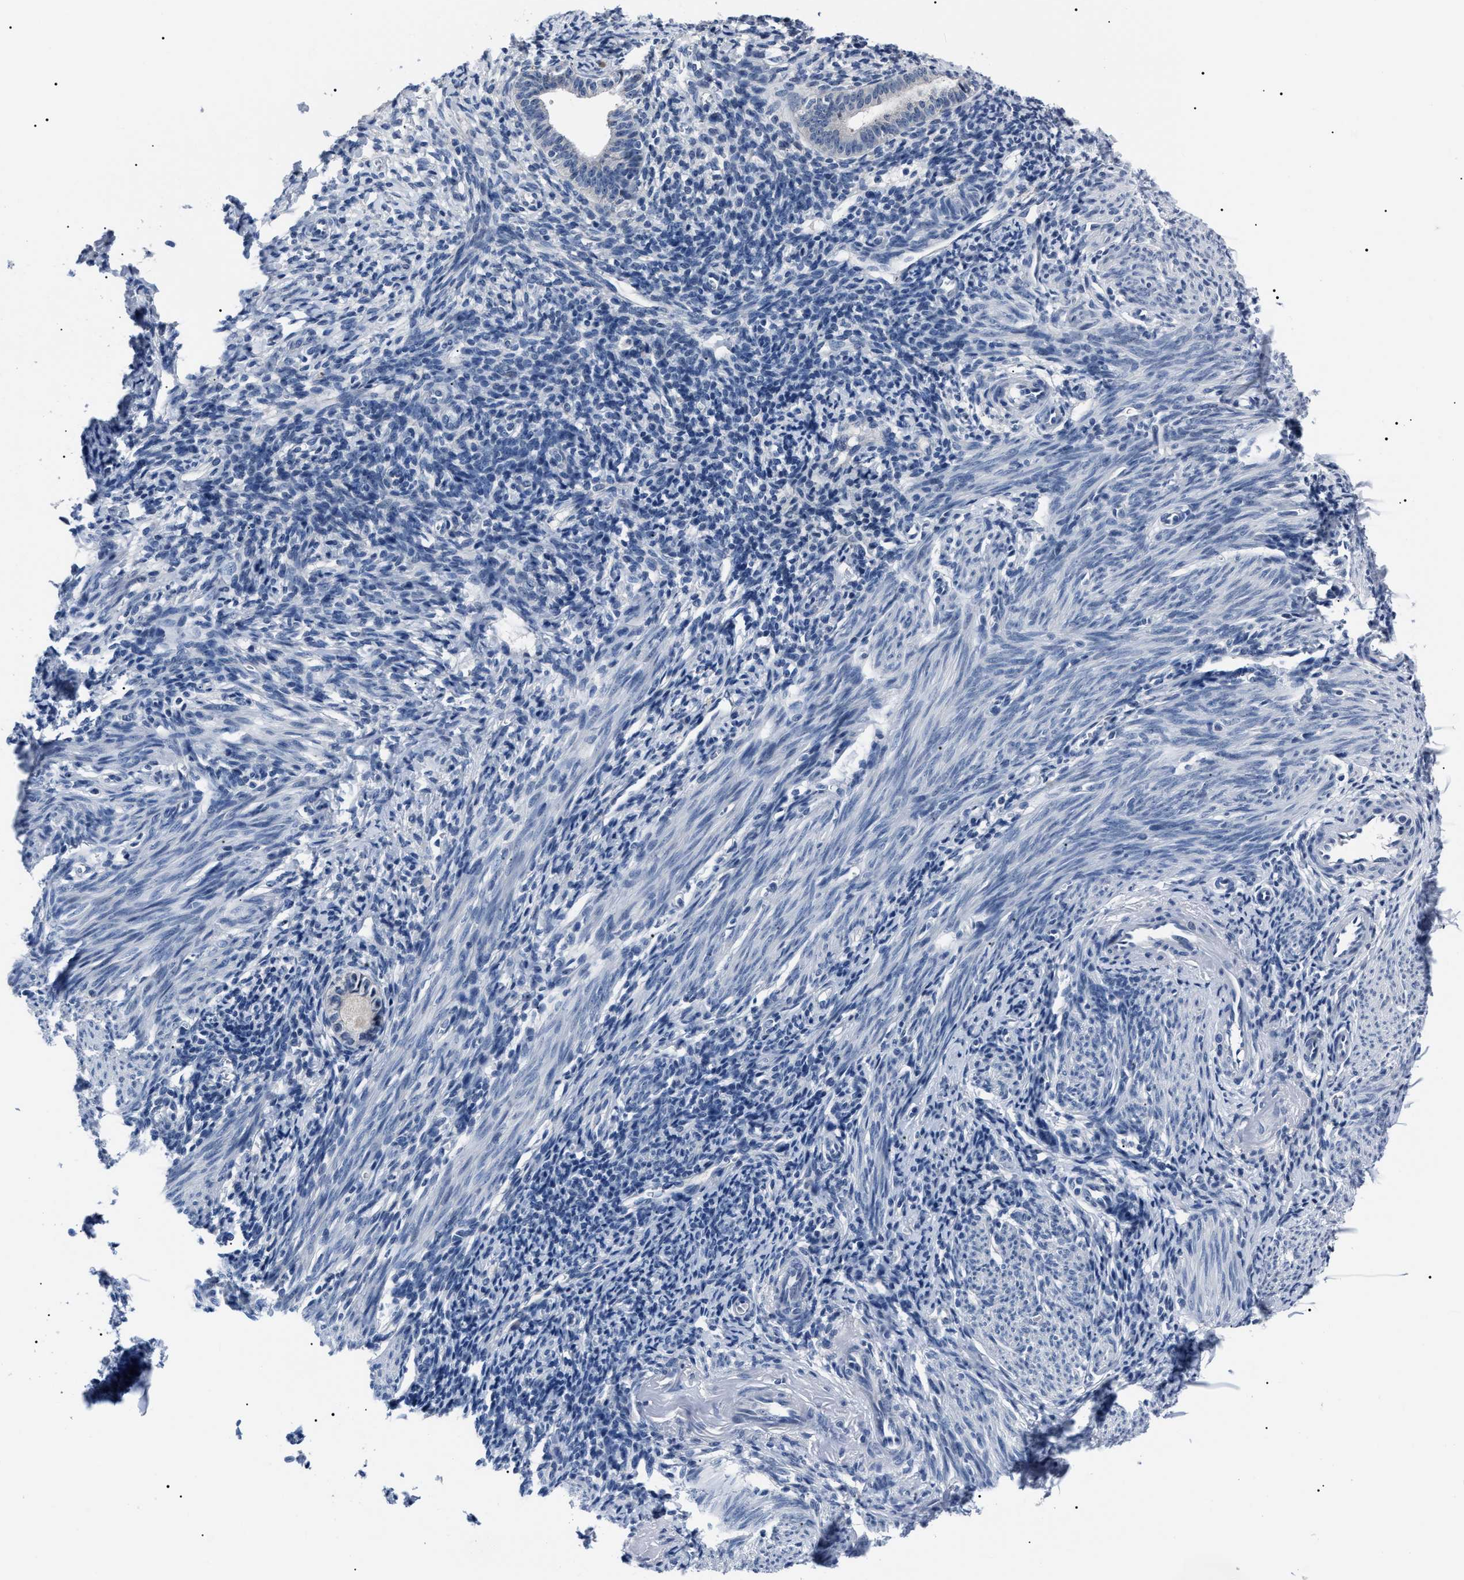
{"staining": {"intensity": "negative", "quantity": "none", "location": "none"}, "tissue": "endometrium", "cell_type": "Cells in endometrial stroma", "image_type": "normal", "snomed": [{"axis": "morphology", "description": "Normal tissue, NOS"}, {"axis": "morphology", "description": "Adenocarcinoma, NOS"}, {"axis": "topography", "description": "Endometrium"}], "caption": "This is an IHC histopathology image of normal endometrium. There is no positivity in cells in endometrial stroma.", "gene": "LRWD1", "patient": {"sex": "female", "age": 57}}